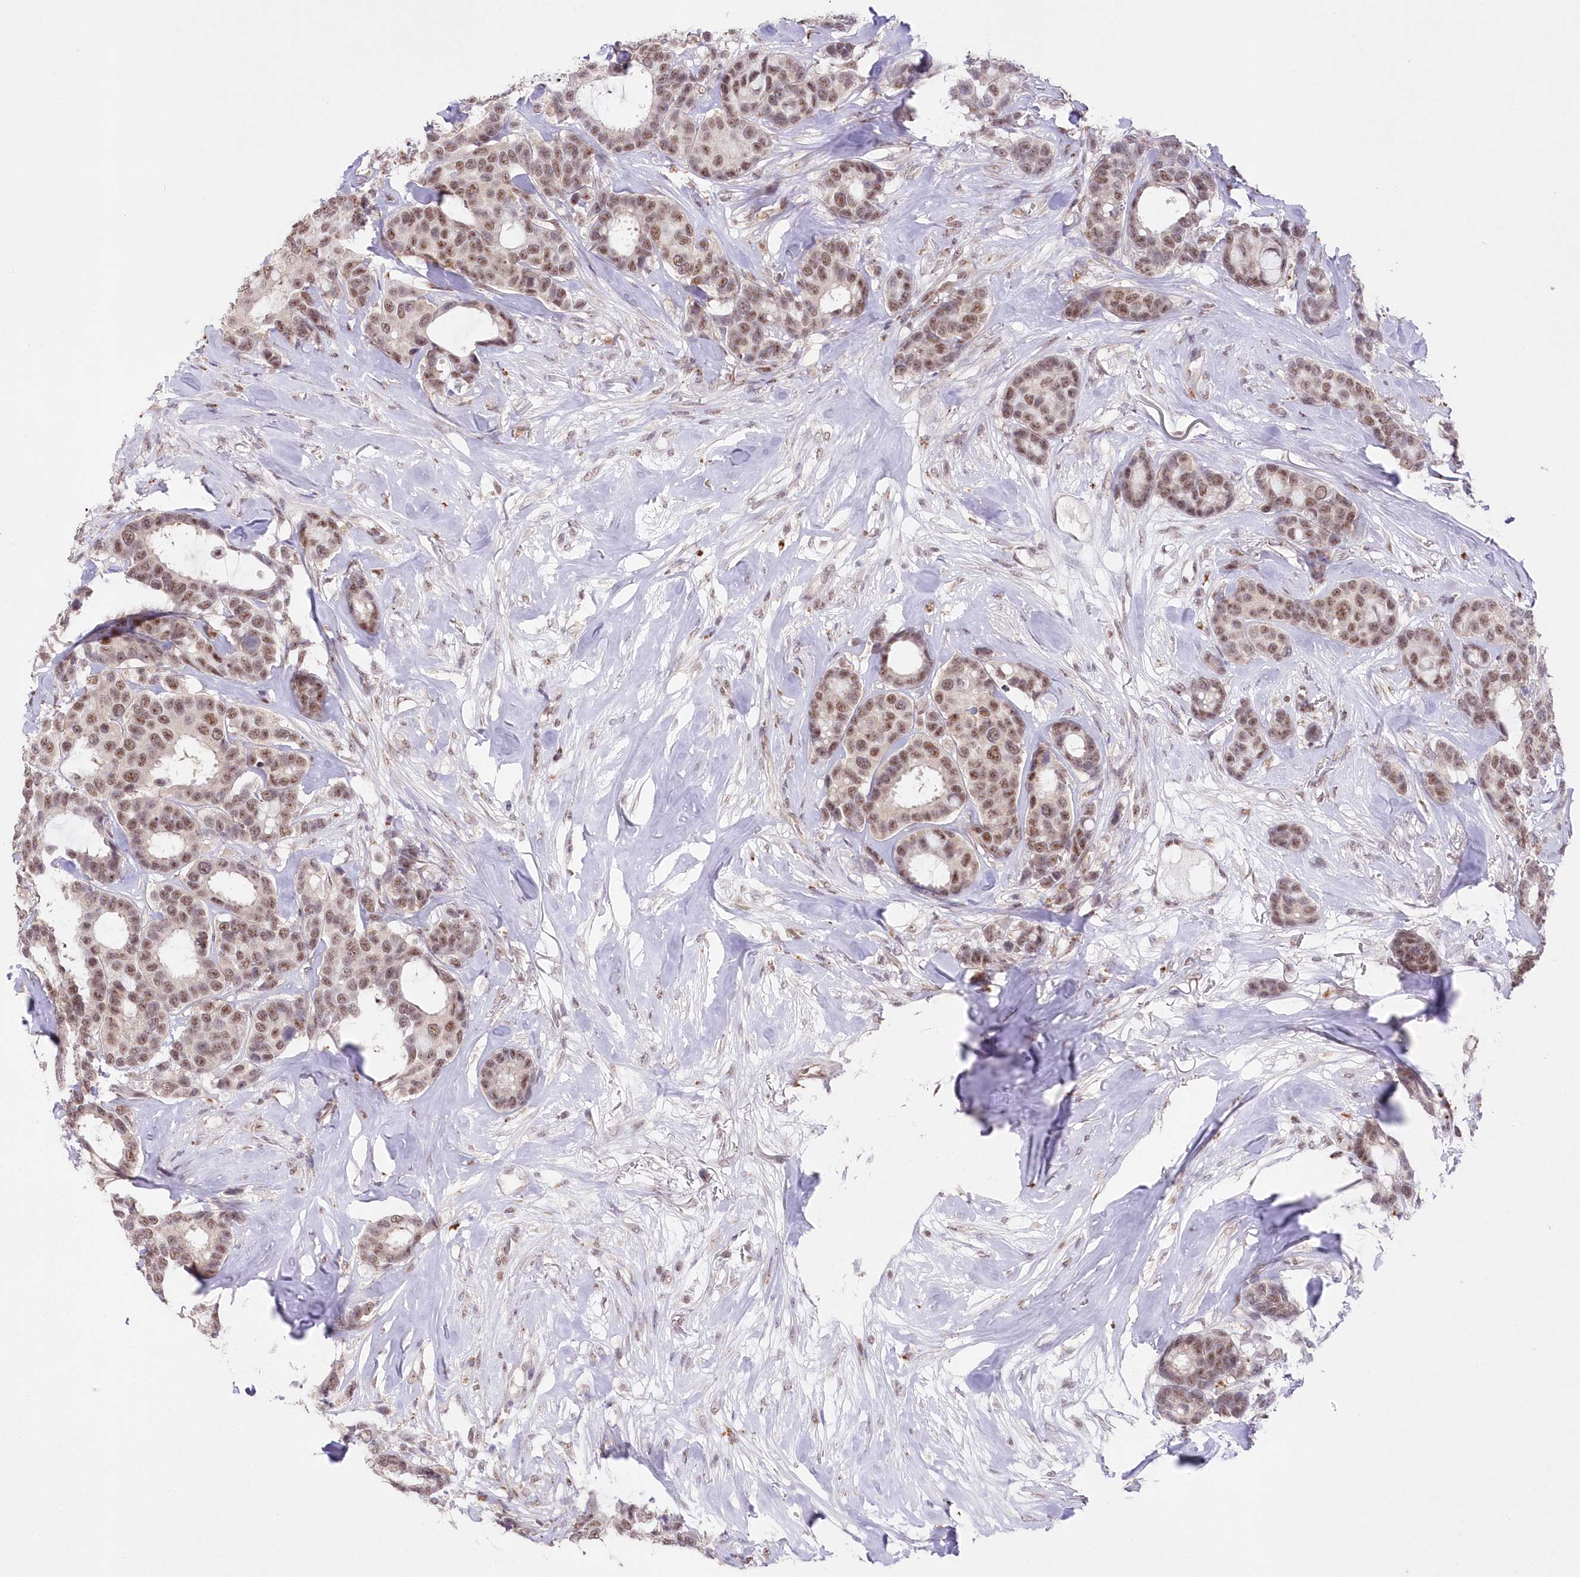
{"staining": {"intensity": "moderate", "quantity": ">75%", "location": "nuclear"}, "tissue": "breast cancer", "cell_type": "Tumor cells", "image_type": "cancer", "snomed": [{"axis": "morphology", "description": "Duct carcinoma"}, {"axis": "topography", "description": "Breast"}], "caption": "Immunohistochemistry staining of breast cancer, which reveals medium levels of moderate nuclear expression in approximately >75% of tumor cells indicating moderate nuclear protein staining. The staining was performed using DAB (3,3'-diaminobenzidine) (brown) for protein detection and nuclei were counterstained in hematoxylin (blue).", "gene": "RBM27", "patient": {"sex": "female", "age": 87}}